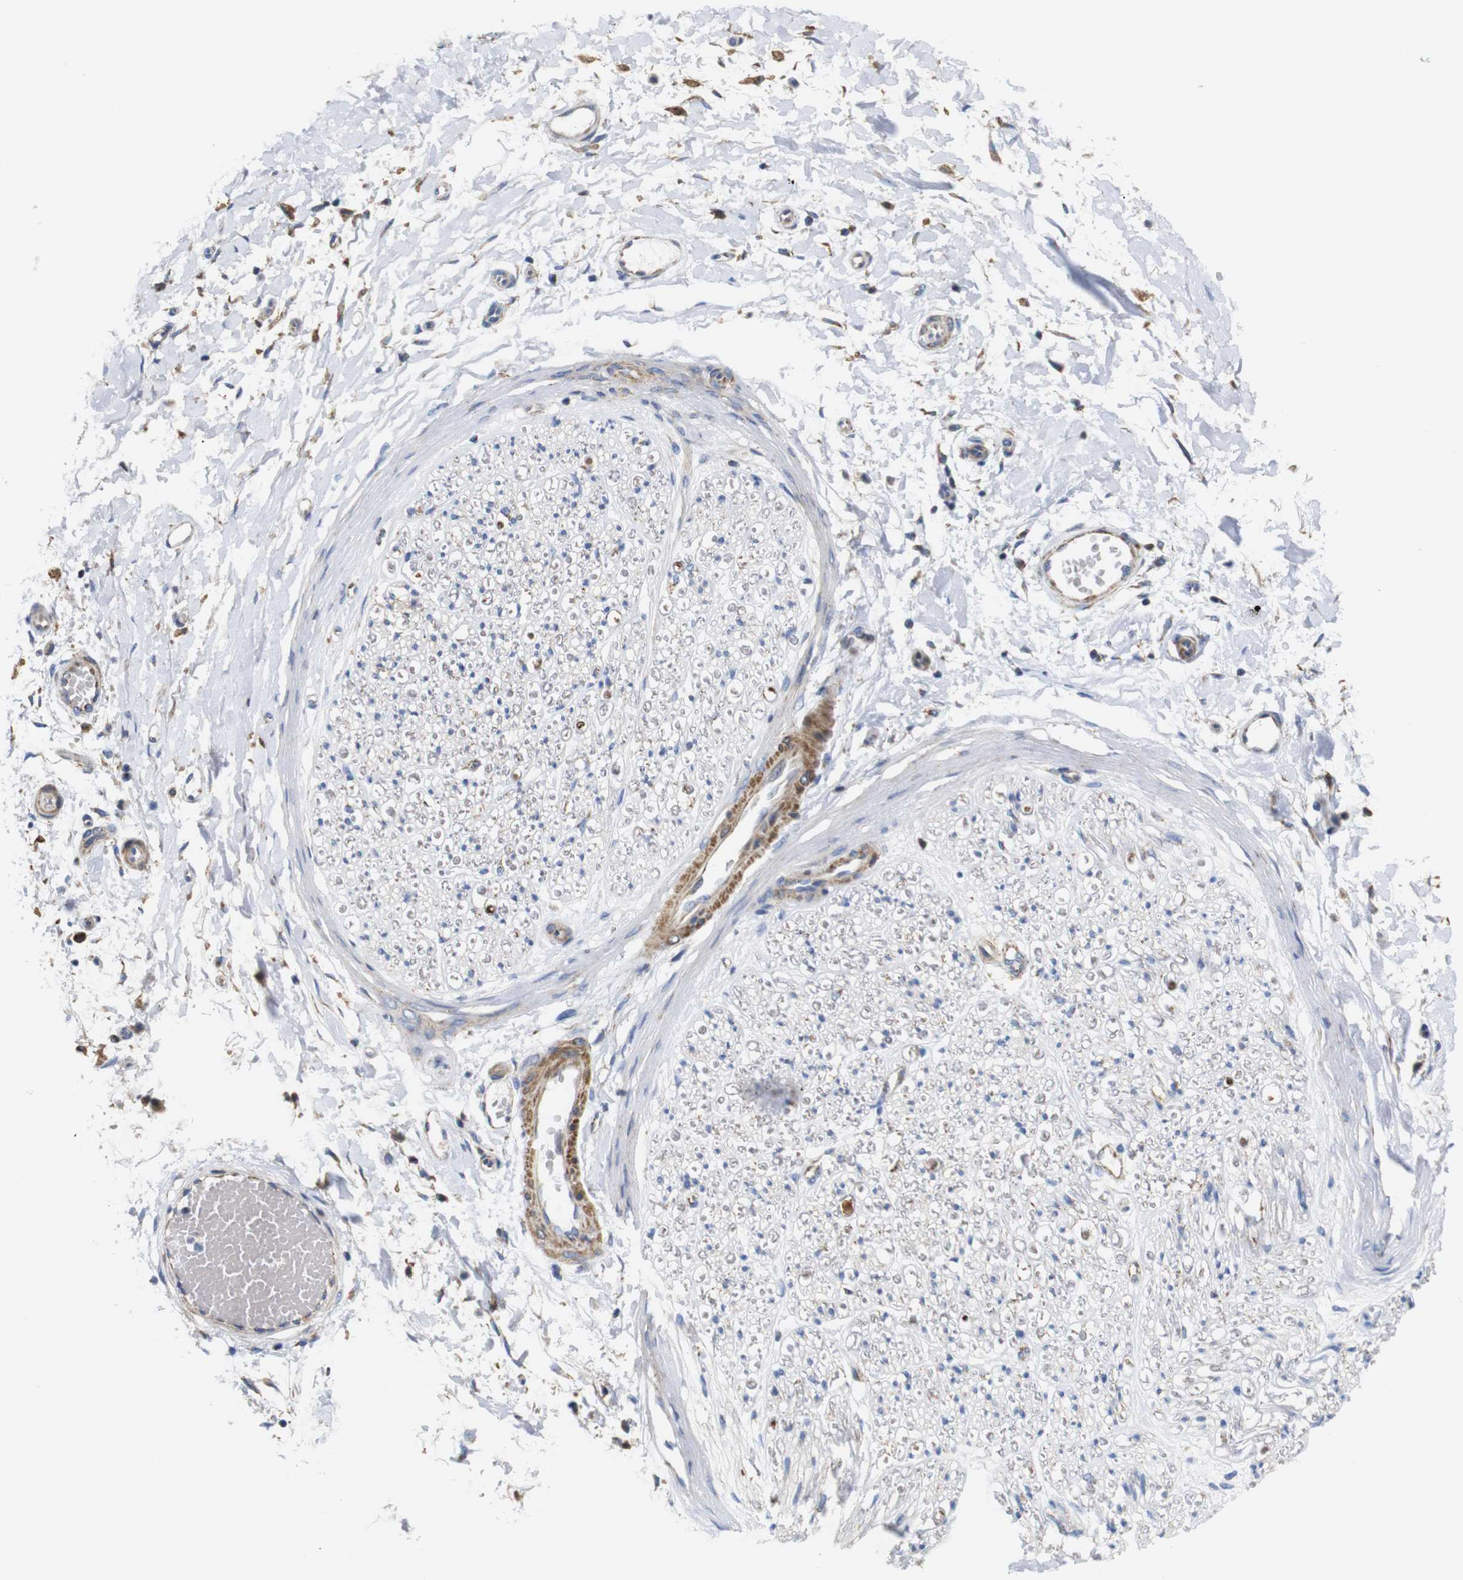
{"staining": {"intensity": "weak", "quantity": ">75%", "location": "cytoplasmic/membranous"}, "tissue": "adipose tissue", "cell_type": "Adipocytes", "image_type": "normal", "snomed": [{"axis": "morphology", "description": "Normal tissue, NOS"}, {"axis": "morphology", "description": "Squamous cell carcinoma, NOS"}, {"axis": "topography", "description": "Skin"}, {"axis": "topography", "description": "Peripheral nerve tissue"}], "caption": "This image exhibits immunohistochemistry staining of unremarkable adipose tissue, with low weak cytoplasmic/membranous expression in about >75% of adipocytes.", "gene": "FAM171B", "patient": {"sex": "male", "age": 83}}